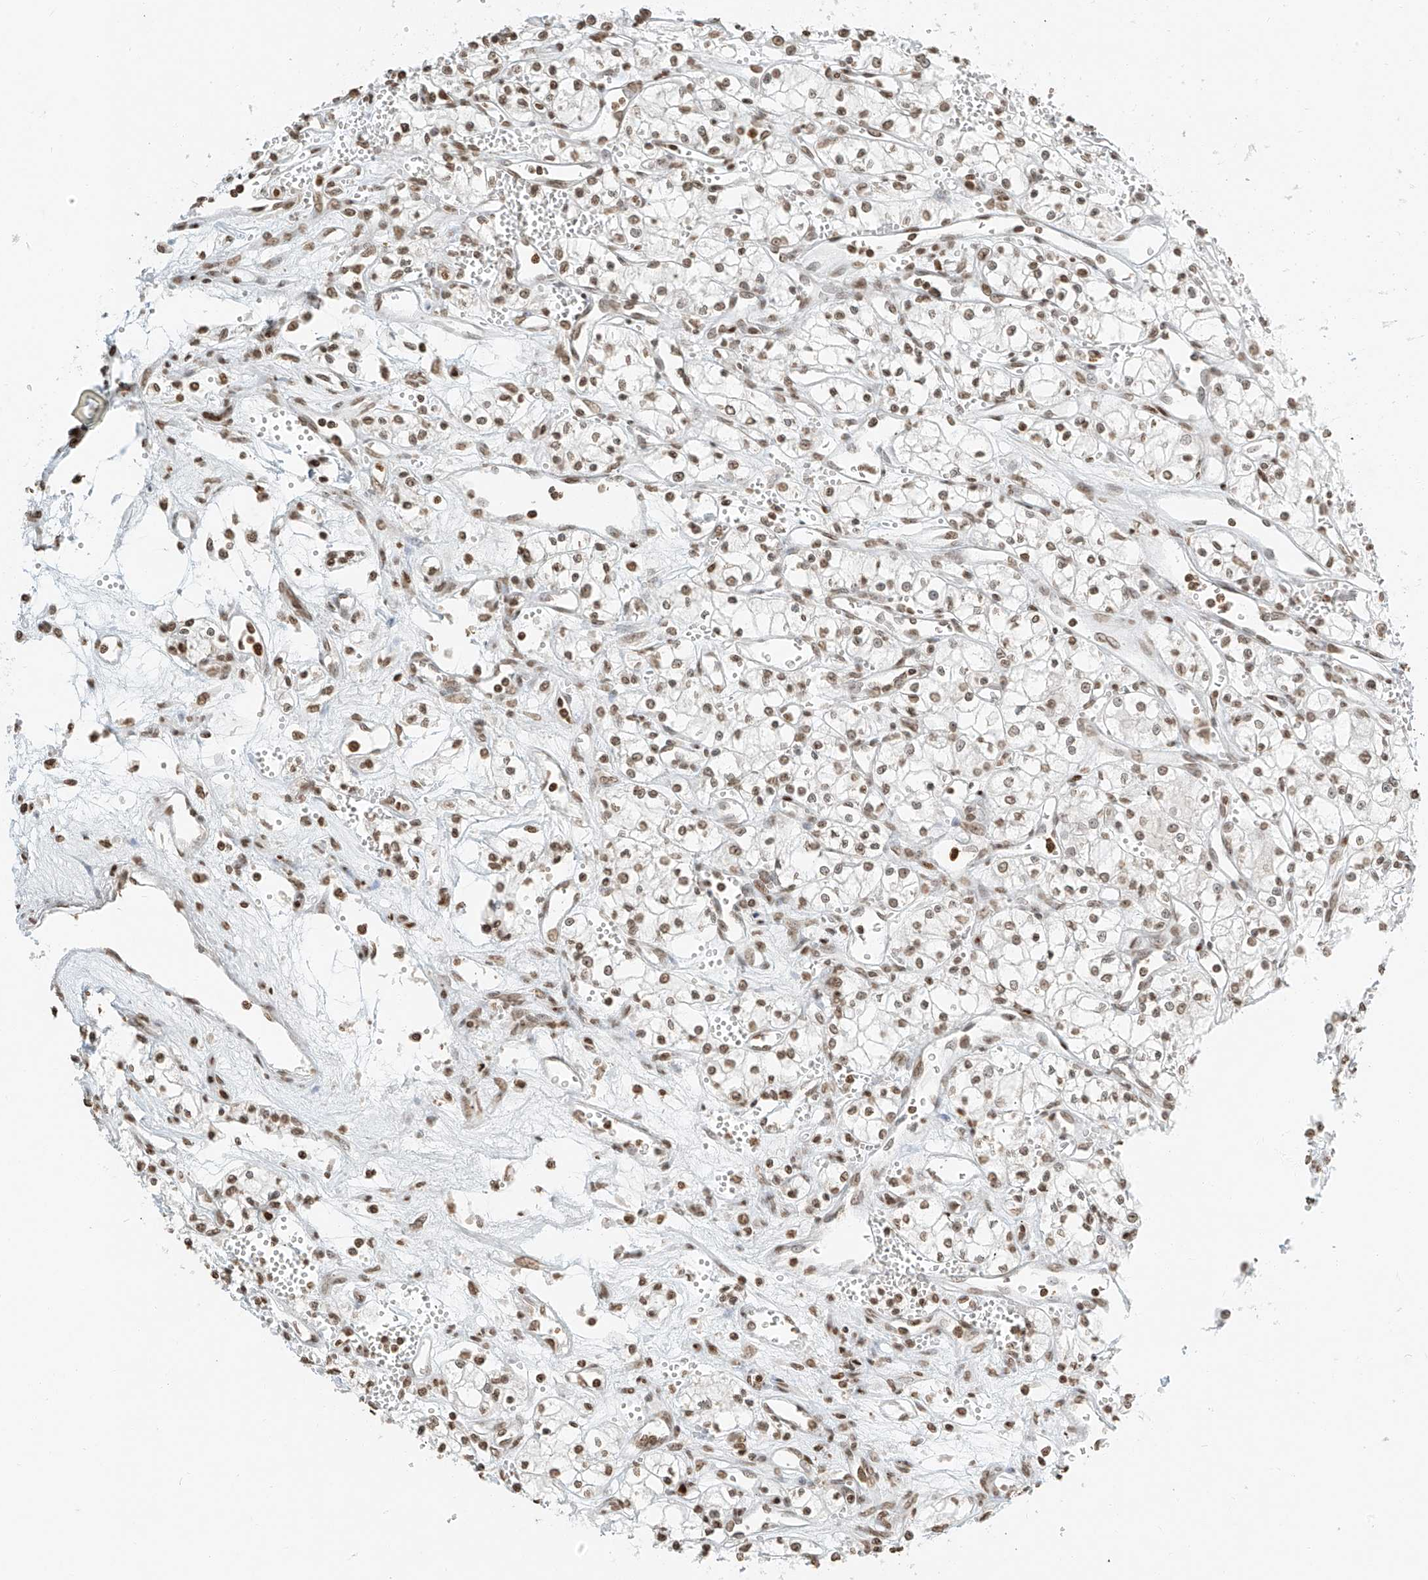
{"staining": {"intensity": "moderate", "quantity": ">75%", "location": "nuclear"}, "tissue": "renal cancer", "cell_type": "Tumor cells", "image_type": "cancer", "snomed": [{"axis": "morphology", "description": "Adenocarcinoma, NOS"}, {"axis": "topography", "description": "Kidney"}], "caption": "A medium amount of moderate nuclear positivity is identified in approximately >75% of tumor cells in renal cancer (adenocarcinoma) tissue. (DAB IHC, brown staining for protein, blue staining for nuclei).", "gene": "C17orf58", "patient": {"sex": "male", "age": 59}}